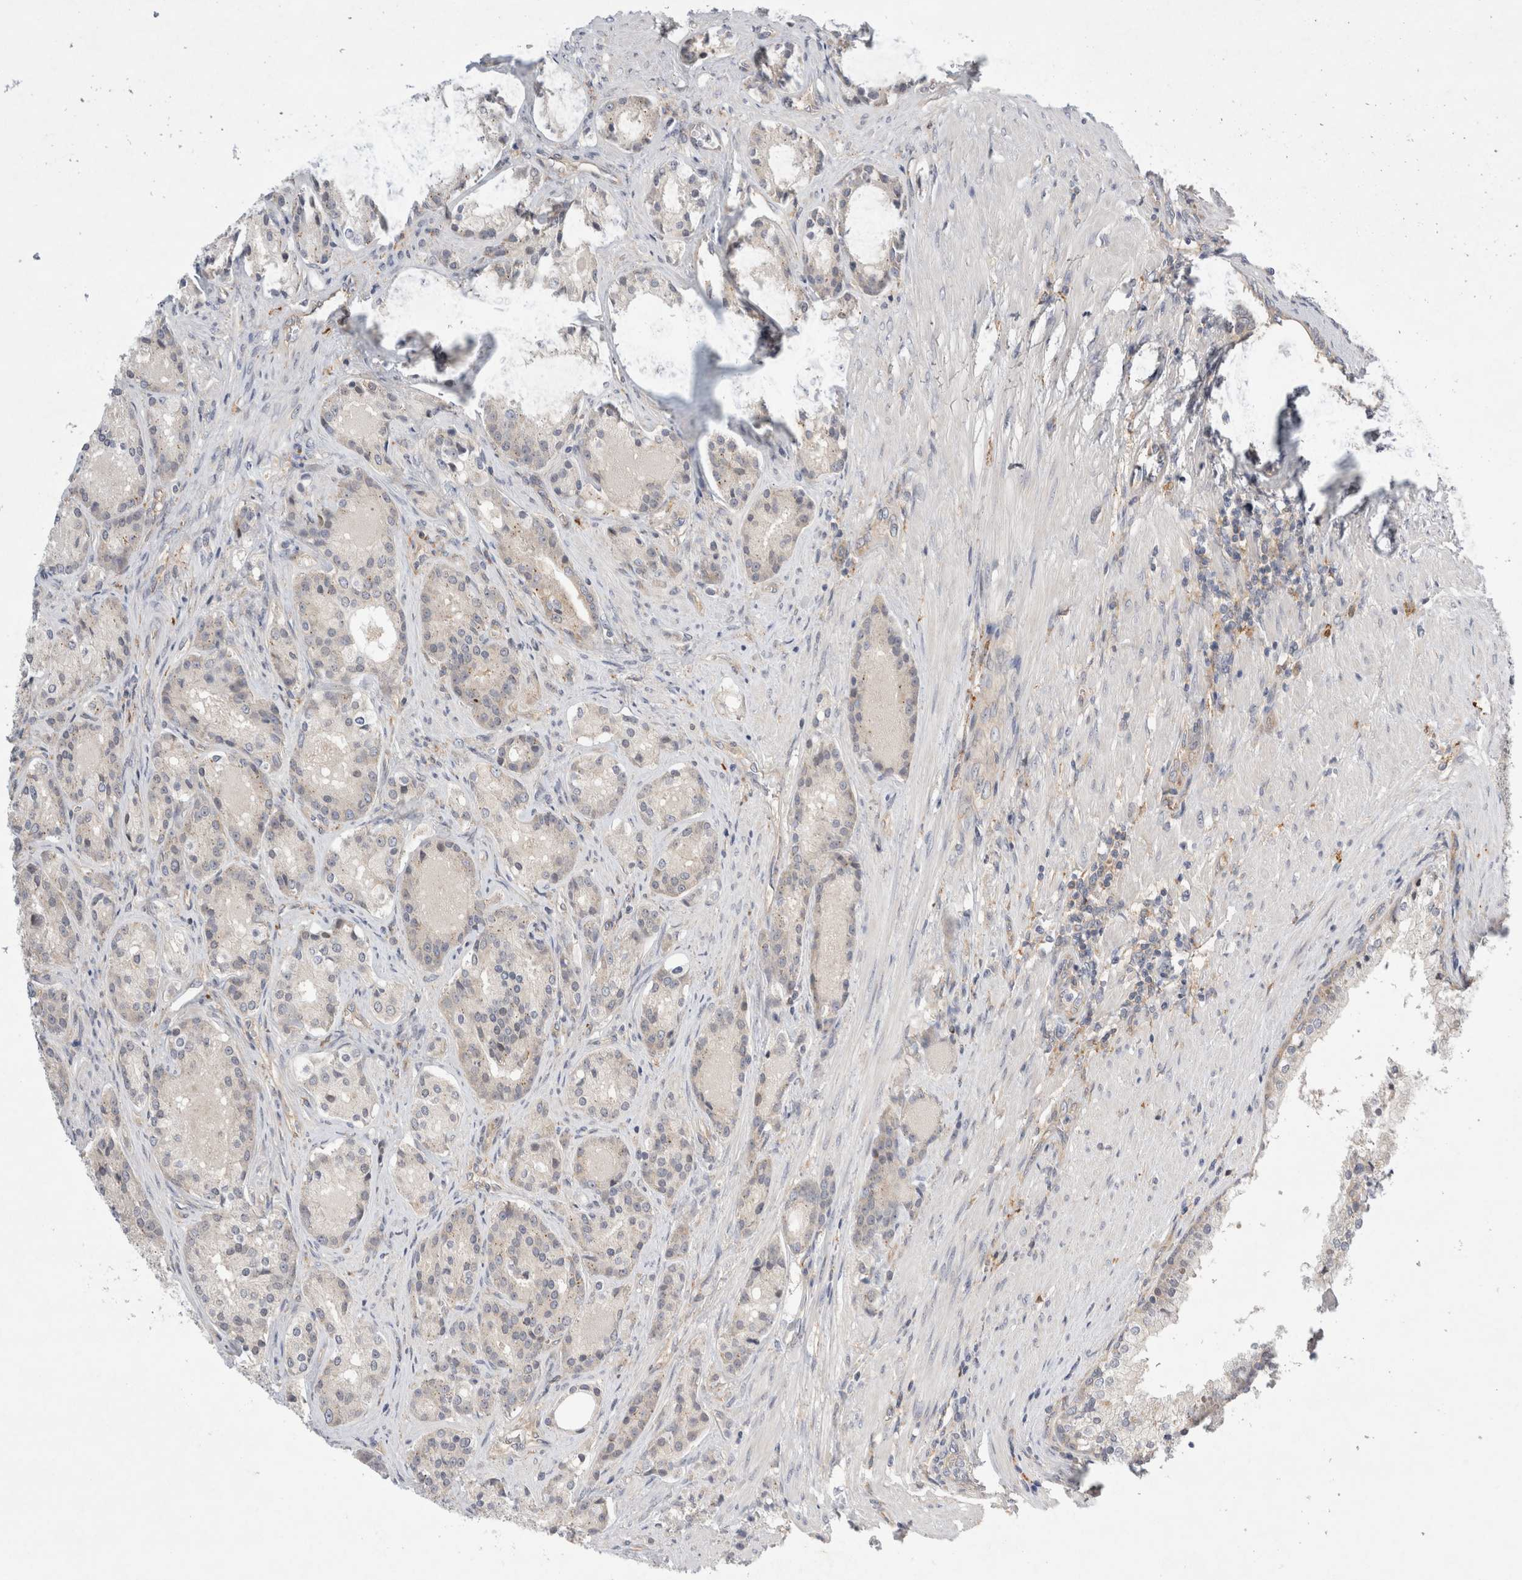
{"staining": {"intensity": "weak", "quantity": "<25%", "location": "cytoplasmic/membranous"}, "tissue": "prostate cancer", "cell_type": "Tumor cells", "image_type": "cancer", "snomed": [{"axis": "morphology", "description": "Adenocarcinoma, High grade"}, {"axis": "topography", "description": "Prostate"}], "caption": "Immunohistochemistry (IHC) histopathology image of prostate high-grade adenocarcinoma stained for a protein (brown), which demonstrates no expression in tumor cells. (DAB immunohistochemistry with hematoxylin counter stain).", "gene": "CDCA7L", "patient": {"sex": "male", "age": 60}}